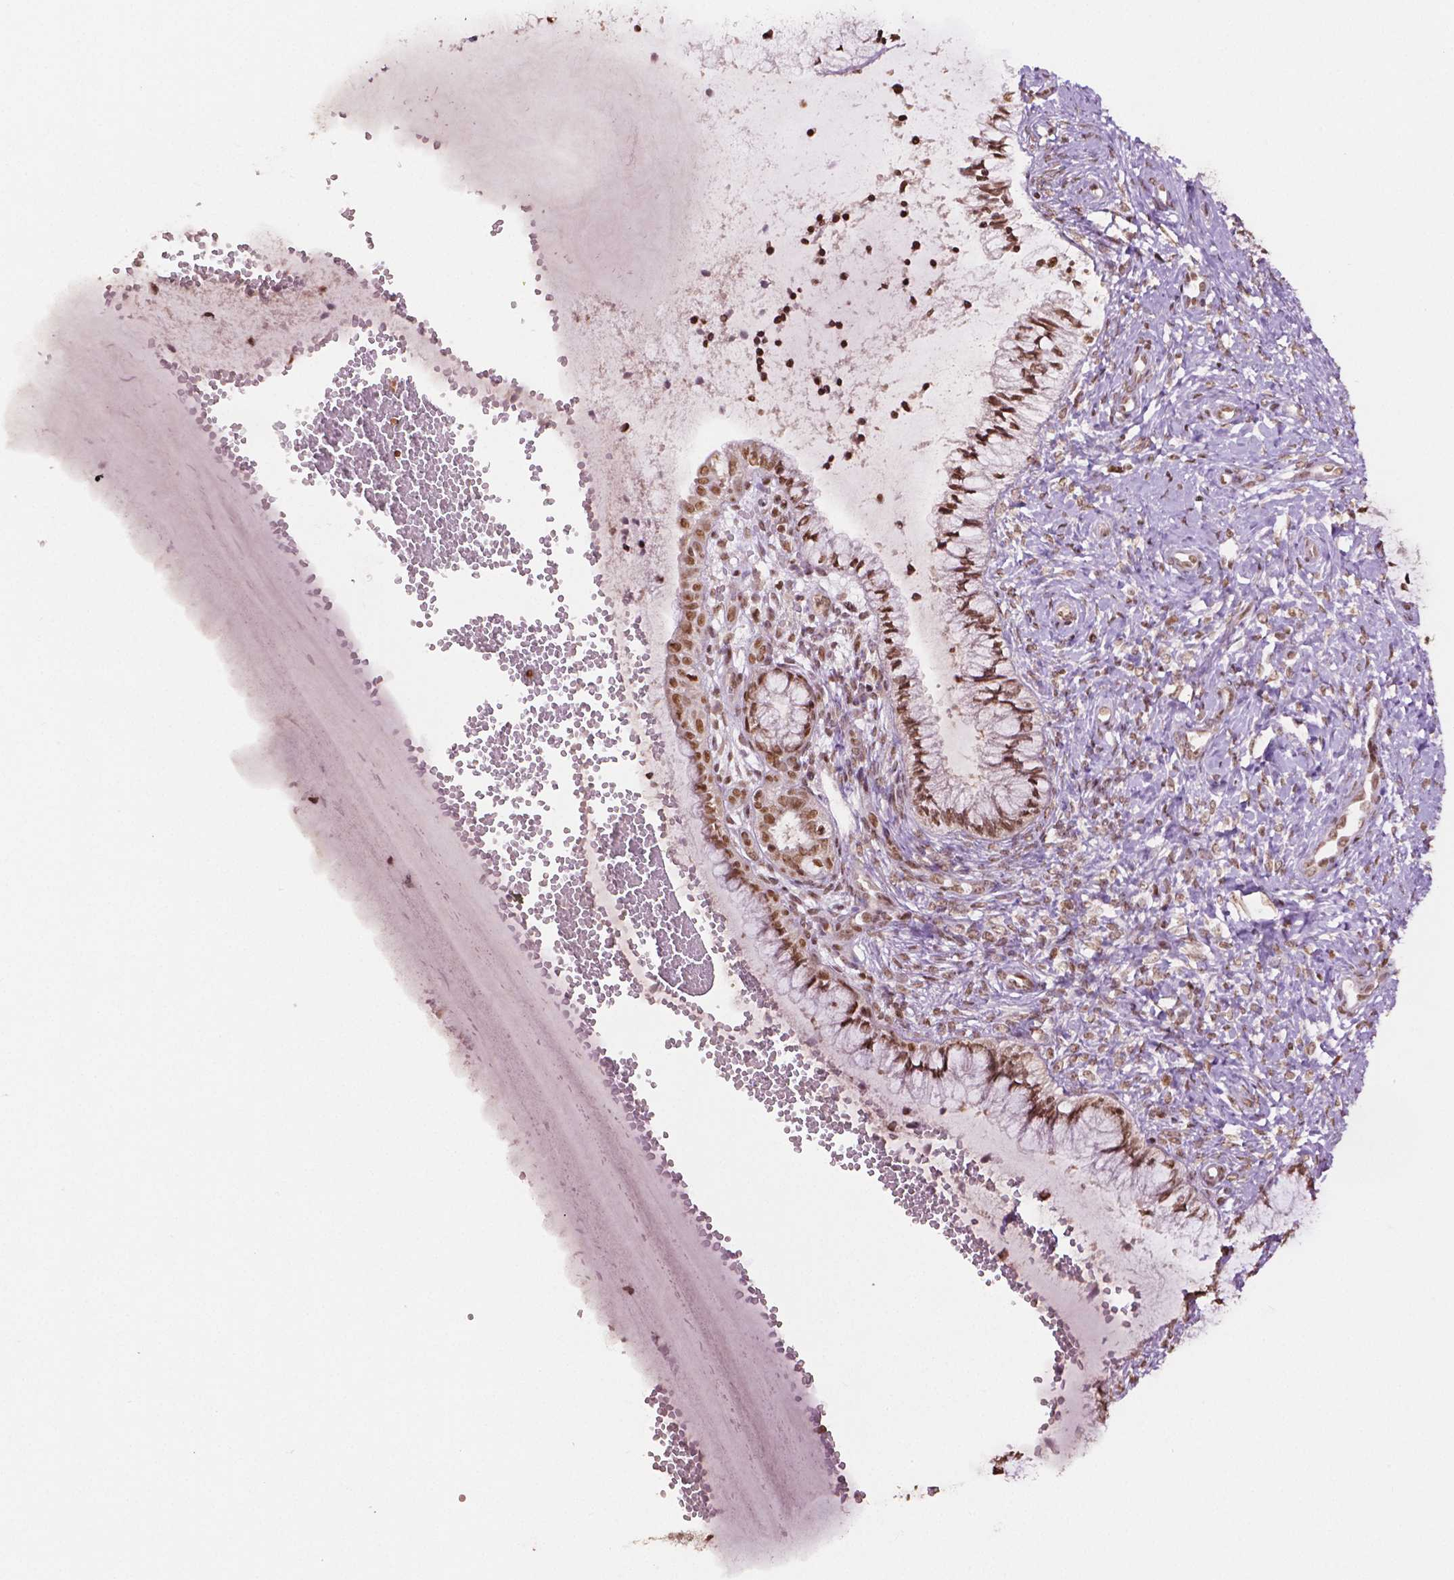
{"staining": {"intensity": "moderate", "quantity": ">75%", "location": "nuclear"}, "tissue": "cervix", "cell_type": "Glandular cells", "image_type": "normal", "snomed": [{"axis": "morphology", "description": "Normal tissue, NOS"}, {"axis": "topography", "description": "Cervix"}], "caption": "A brown stain highlights moderate nuclear staining of a protein in glandular cells of unremarkable human cervix. (DAB (3,3'-diaminobenzidine) IHC with brightfield microscopy, high magnification).", "gene": "DEK", "patient": {"sex": "female", "age": 37}}